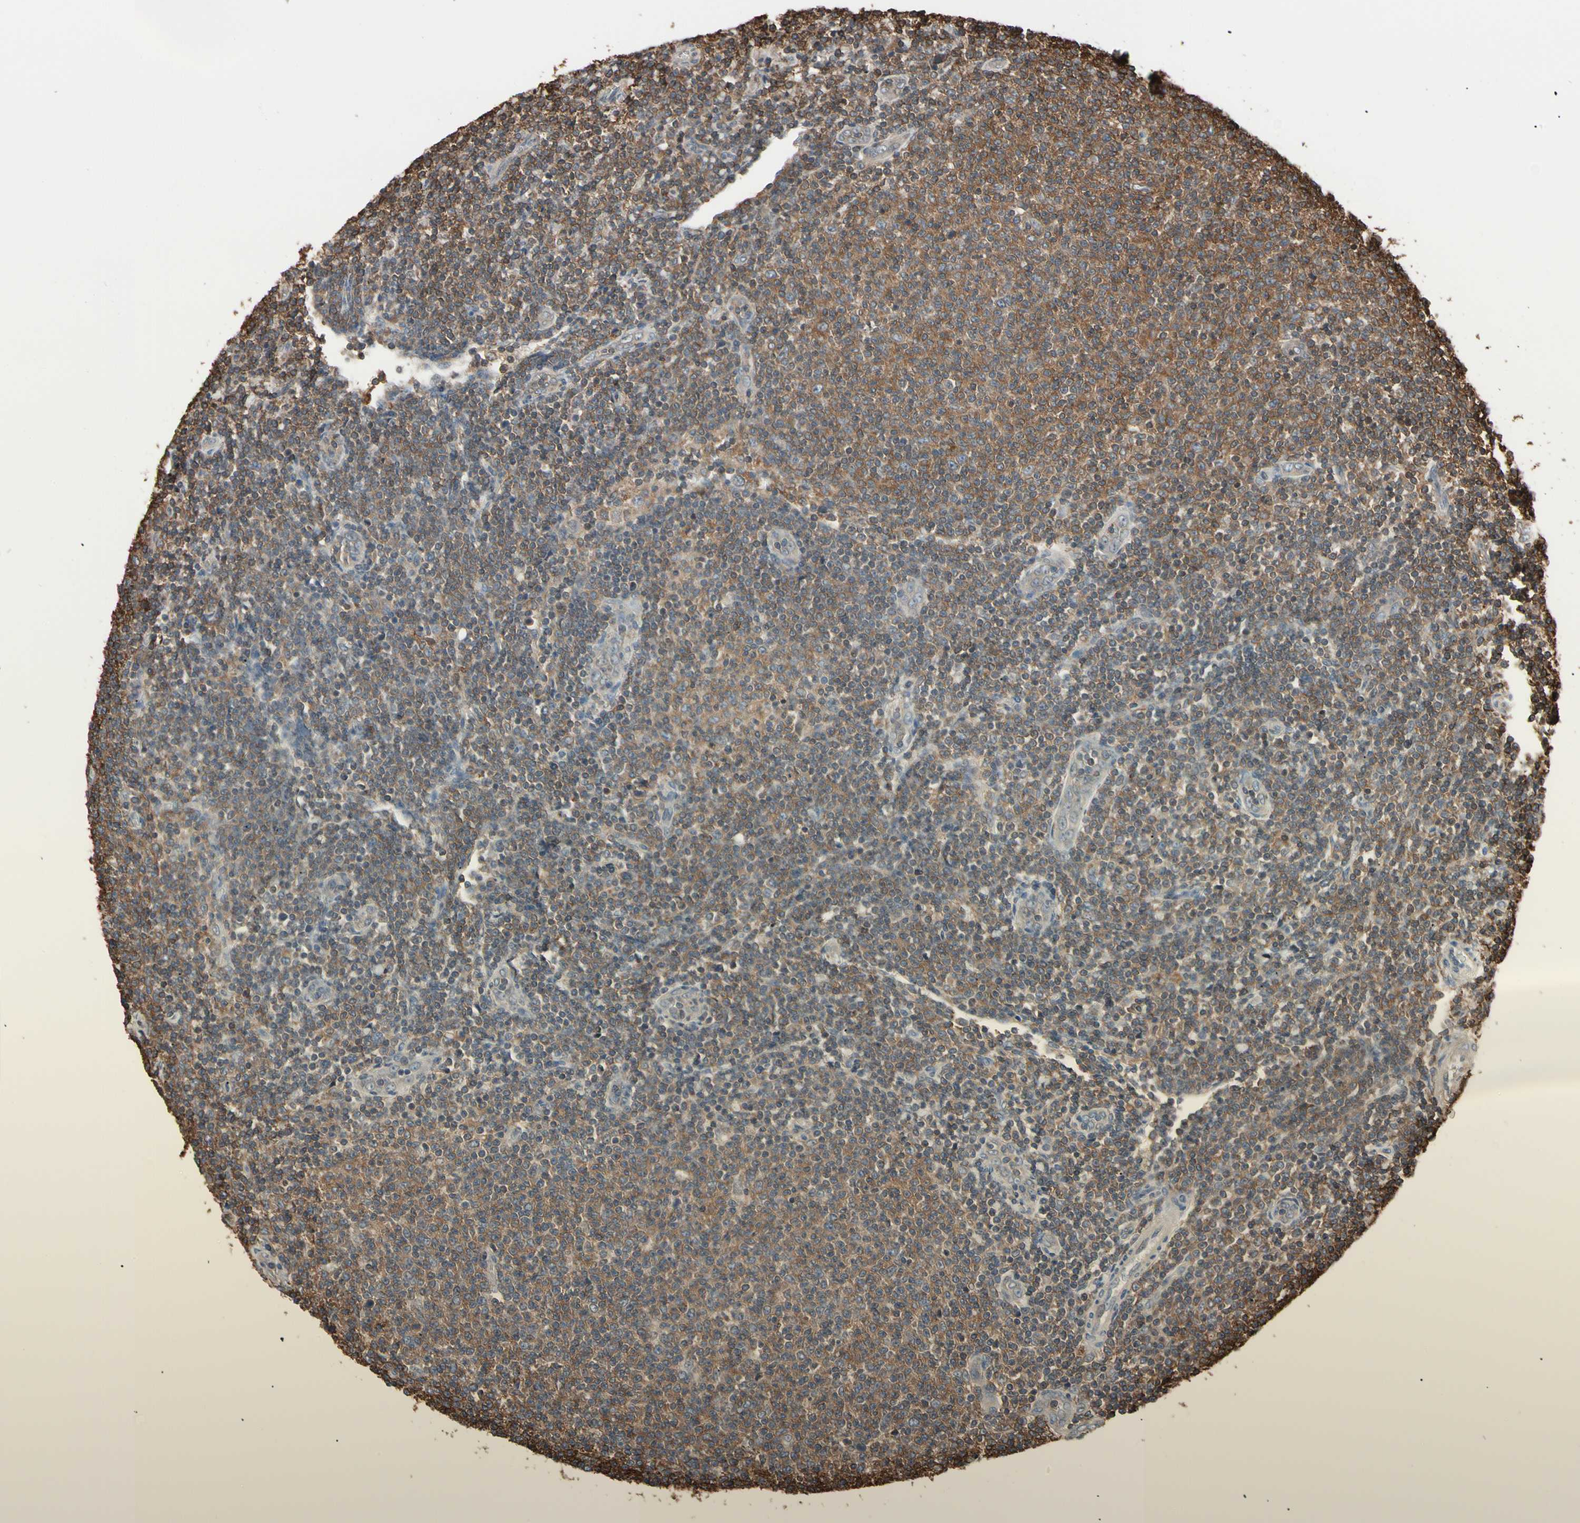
{"staining": {"intensity": "moderate", "quantity": ">75%", "location": "cytoplasmic/membranous"}, "tissue": "lymphoma", "cell_type": "Tumor cells", "image_type": "cancer", "snomed": [{"axis": "morphology", "description": "Malignant lymphoma, non-Hodgkin's type, Low grade"}, {"axis": "topography", "description": "Lymph node"}], "caption": "Brown immunohistochemical staining in human malignant lymphoma, non-Hodgkin's type (low-grade) exhibits moderate cytoplasmic/membranous expression in about >75% of tumor cells.", "gene": "MAPK13", "patient": {"sex": "male", "age": 66}}